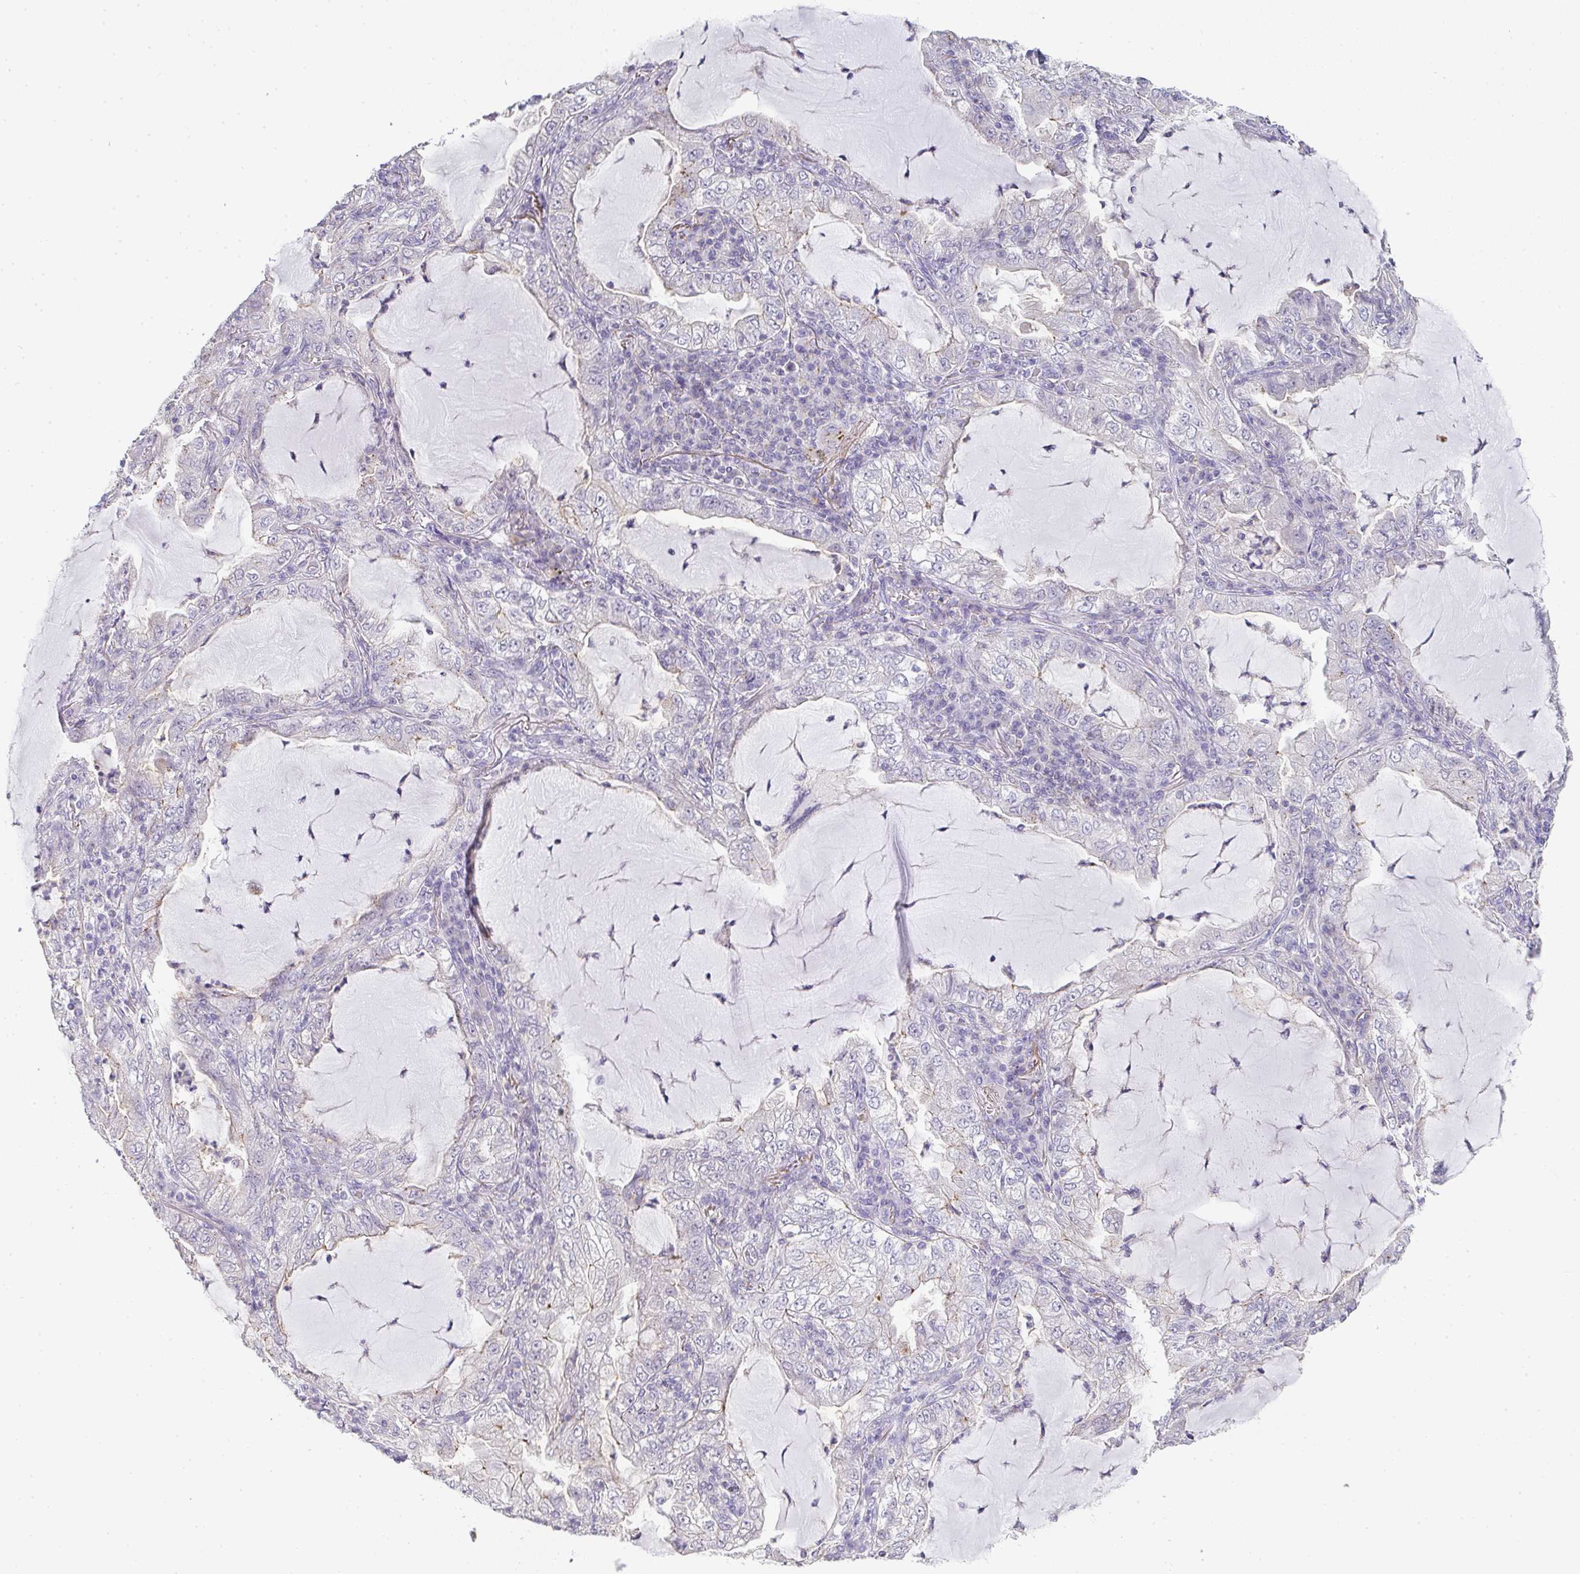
{"staining": {"intensity": "negative", "quantity": "none", "location": "none"}, "tissue": "lung cancer", "cell_type": "Tumor cells", "image_type": "cancer", "snomed": [{"axis": "morphology", "description": "Adenocarcinoma, NOS"}, {"axis": "topography", "description": "Lung"}], "caption": "IHC of lung adenocarcinoma shows no staining in tumor cells.", "gene": "CHMP5", "patient": {"sex": "female", "age": 73}}